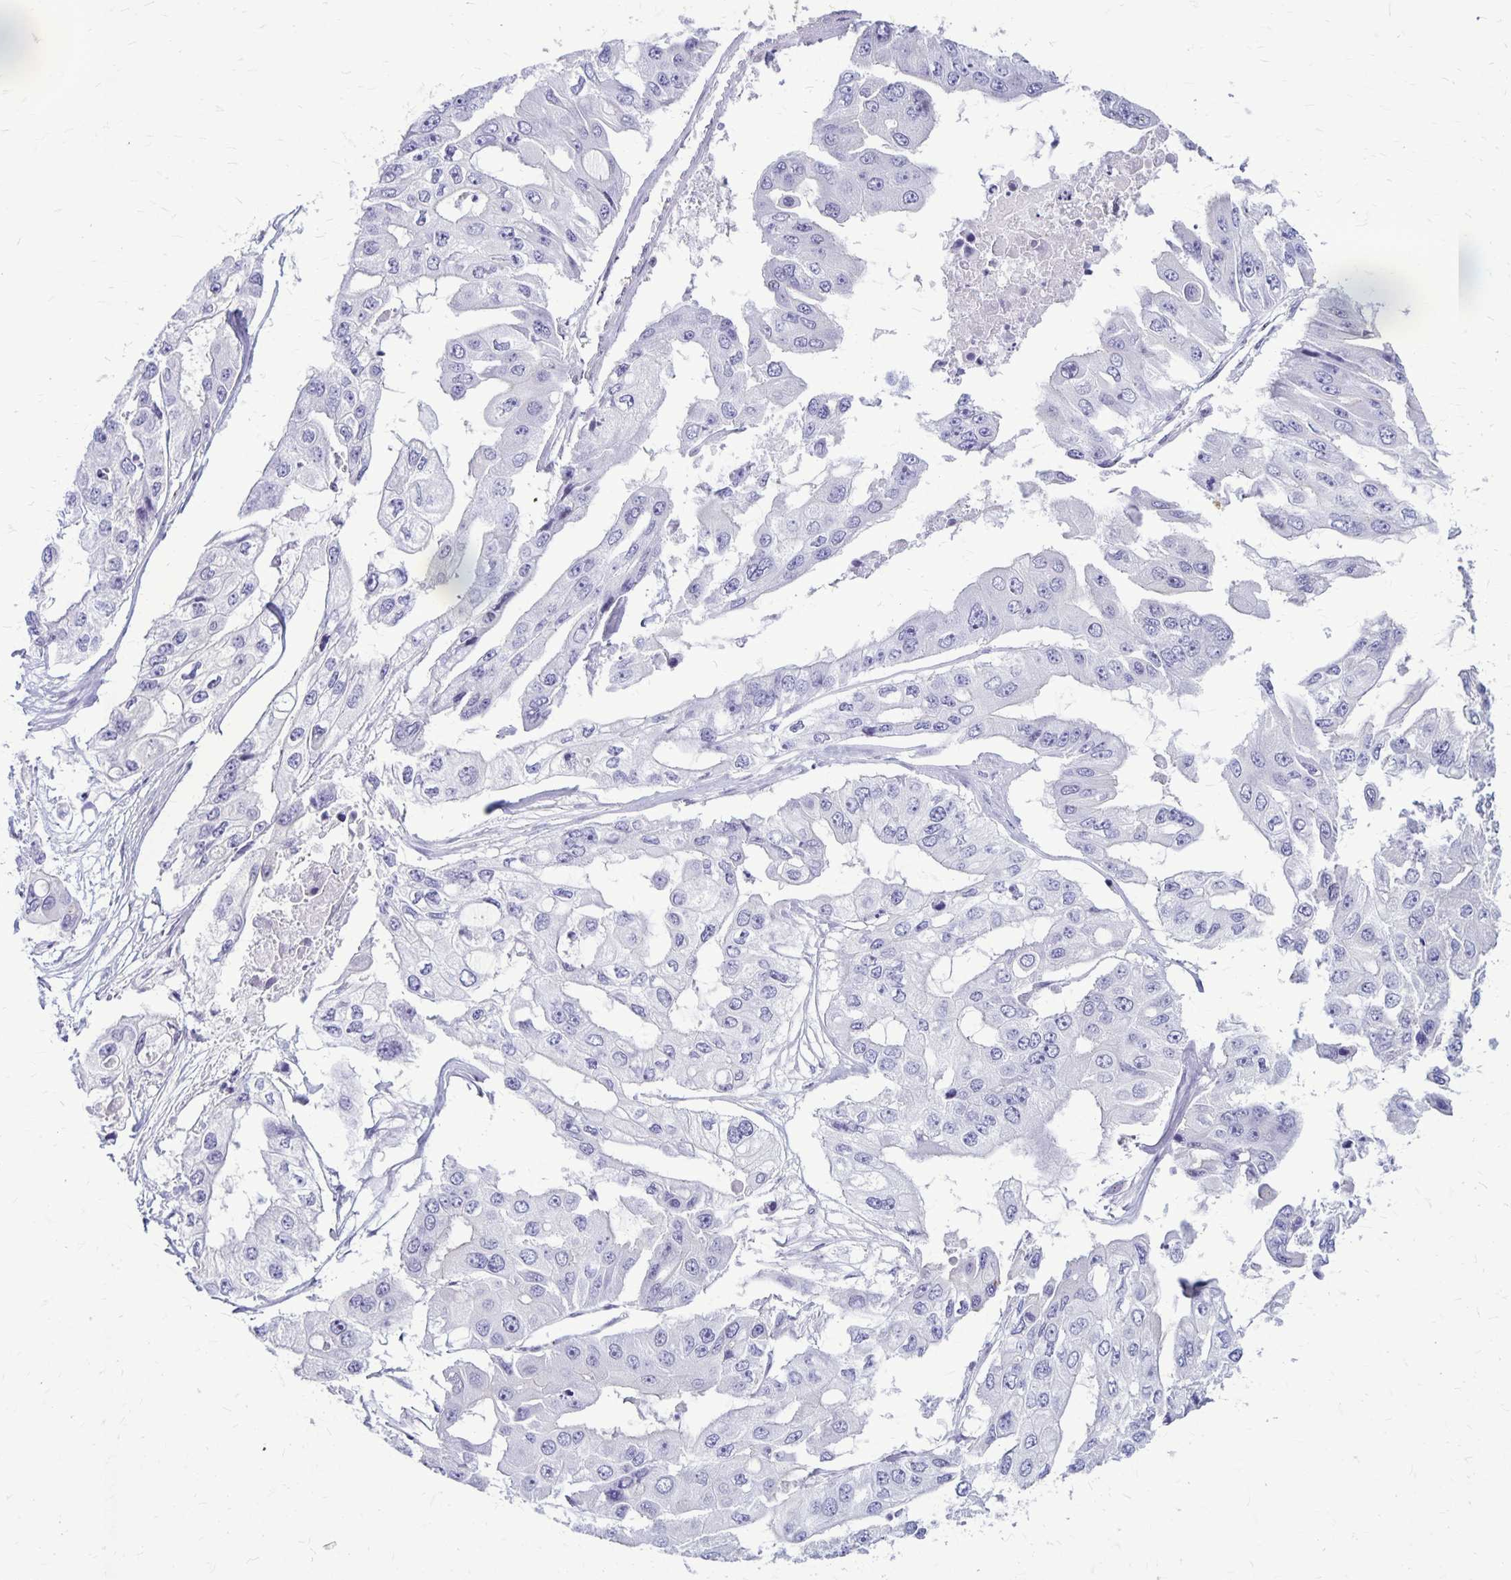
{"staining": {"intensity": "negative", "quantity": "none", "location": "none"}, "tissue": "ovarian cancer", "cell_type": "Tumor cells", "image_type": "cancer", "snomed": [{"axis": "morphology", "description": "Cystadenocarcinoma, serous, NOS"}, {"axis": "topography", "description": "Ovary"}], "caption": "There is no significant staining in tumor cells of ovarian cancer (serous cystadenocarcinoma).", "gene": "GP9", "patient": {"sex": "female", "age": 56}}